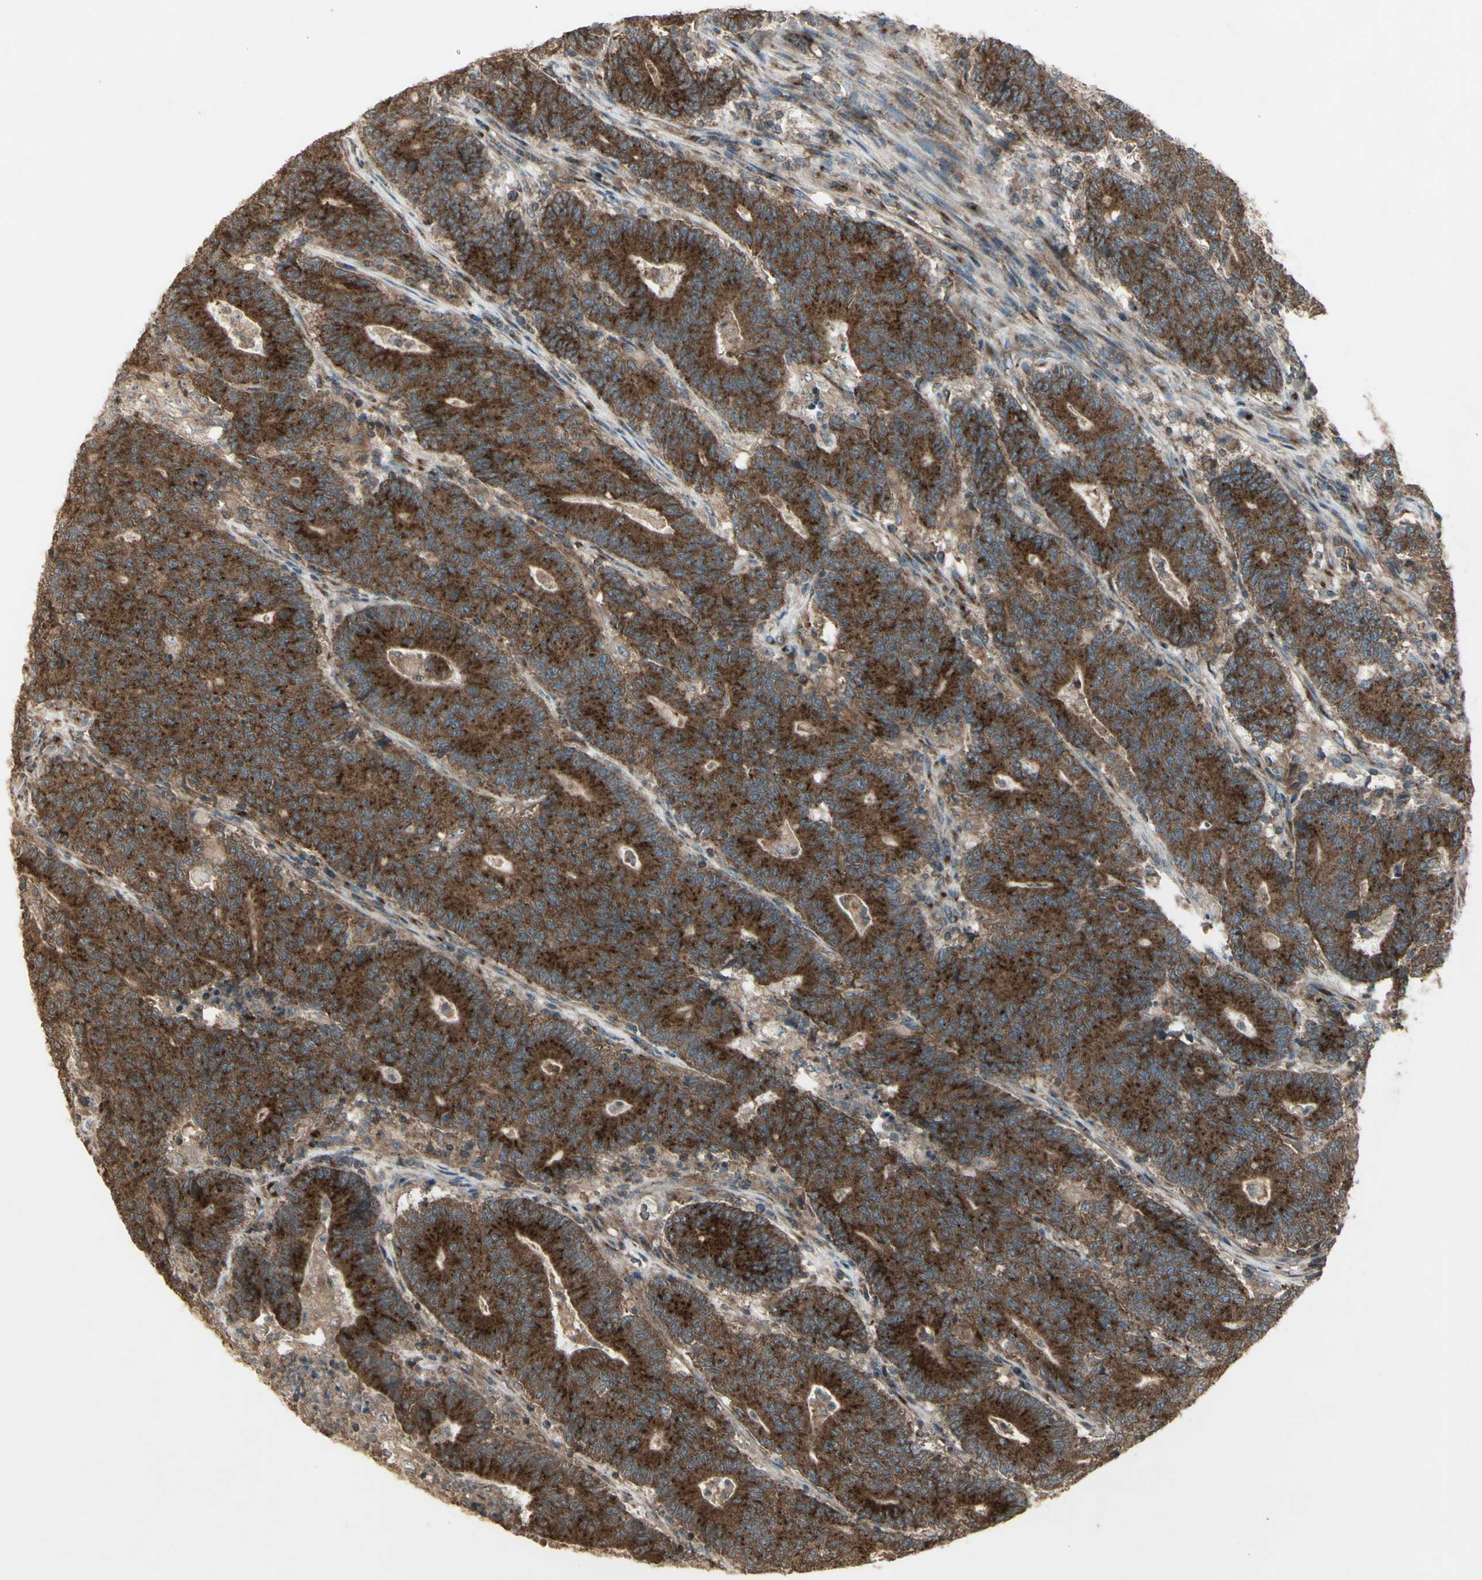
{"staining": {"intensity": "strong", "quantity": ">75%", "location": "cytoplasmic/membranous"}, "tissue": "colorectal cancer", "cell_type": "Tumor cells", "image_type": "cancer", "snomed": [{"axis": "morphology", "description": "Normal tissue, NOS"}, {"axis": "morphology", "description": "Adenocarcinoma, NOS"}, {"axis": "topography", "description": "Colon"}], "caption": "Protein staining shows strong cytoplasmic/membranous positivity in approximately >75% of tumor cells in colorectal cancer.", "gene": "AP1G1", "patient": {"sex": "female", "age": 75}}